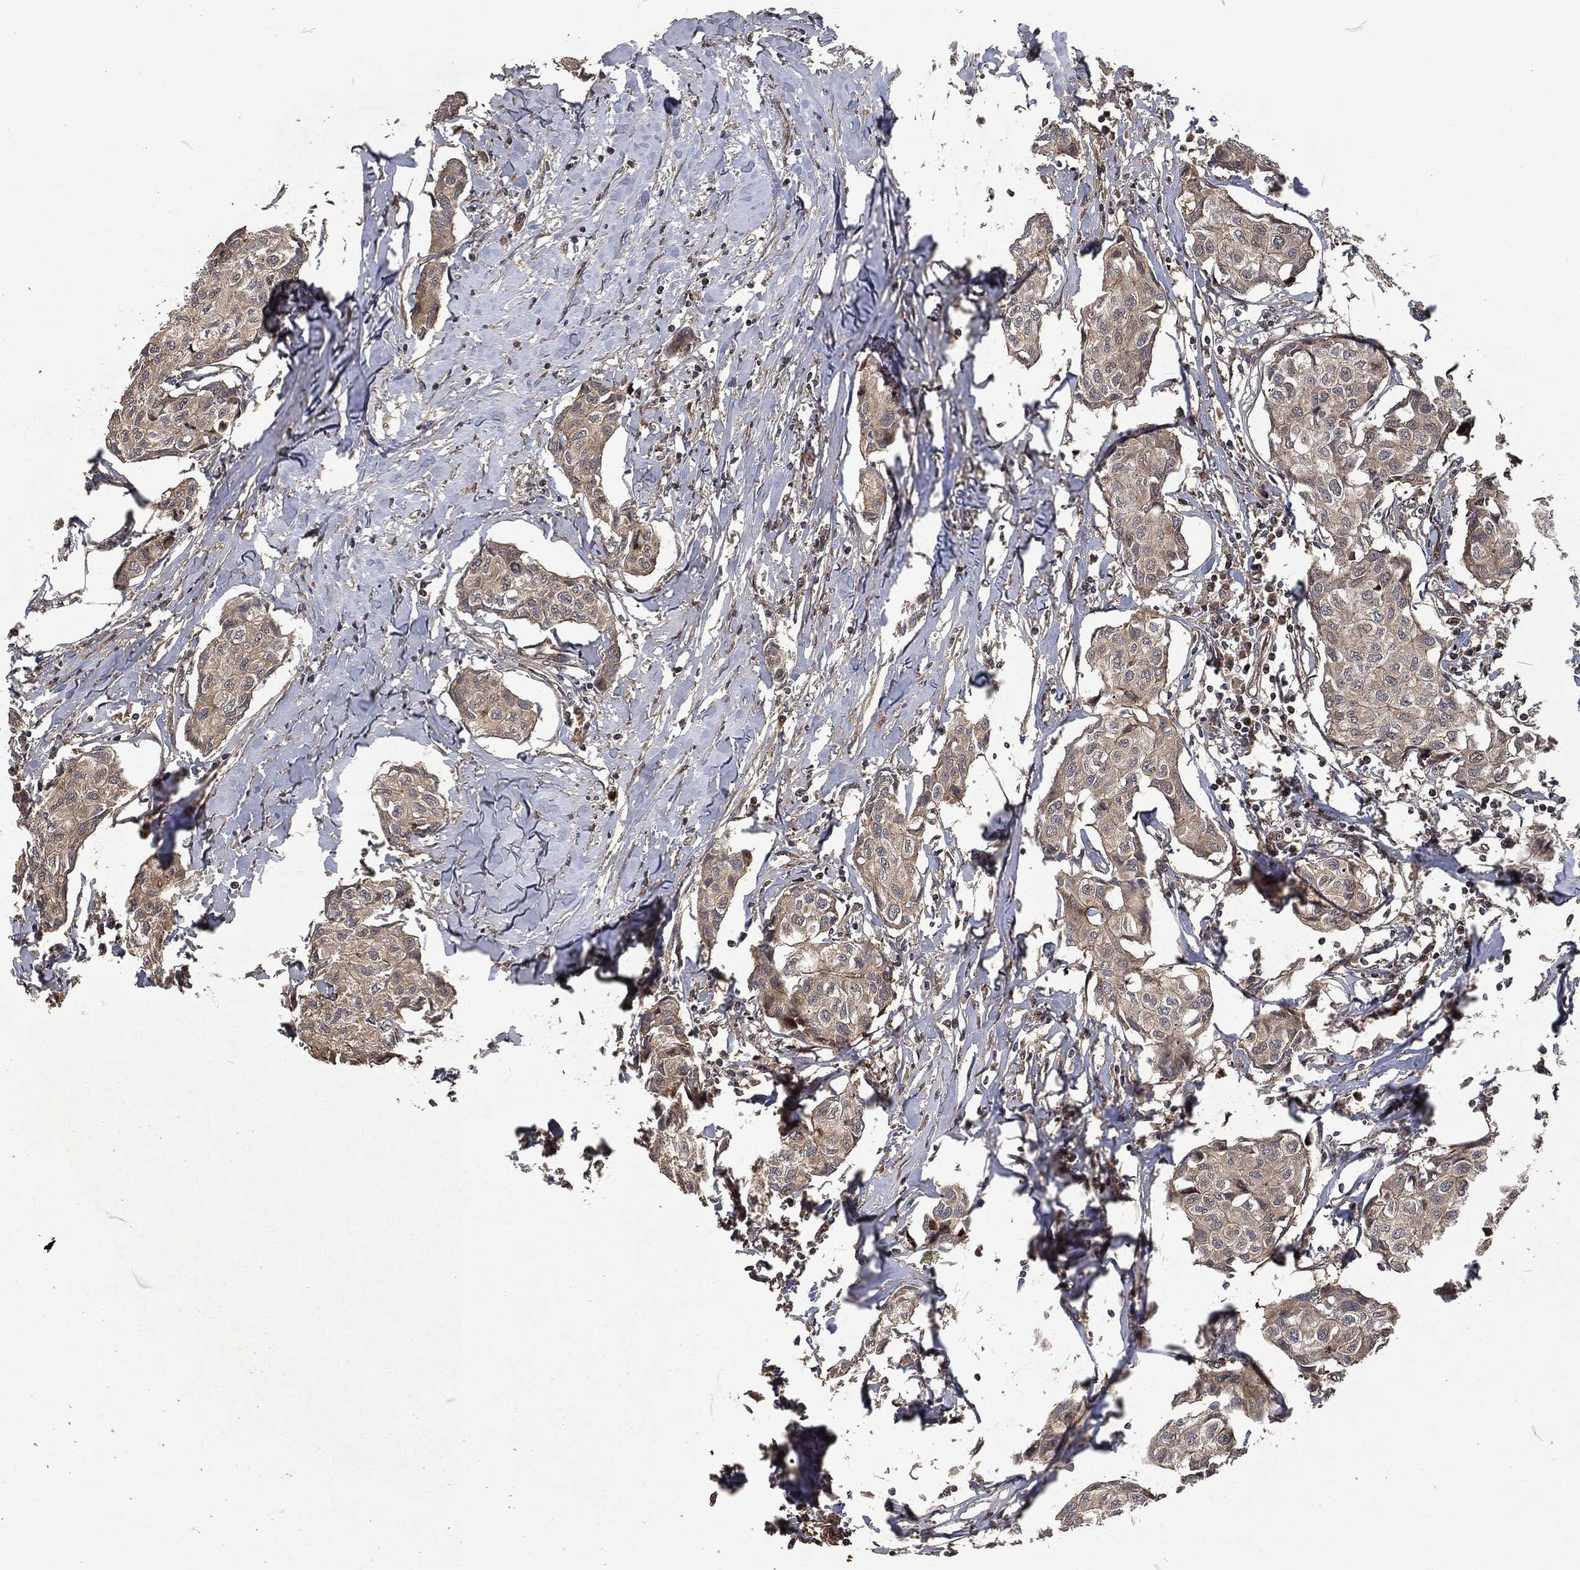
{"staining": {"intensity": "weak", "quantity": ">75%", "location": "cytoplasmic/membranous"}, "tissue": "breast cancer", "cell_type": "Tumor cells", "image_type": "cancer", "snomed": [{"axis": "morphology", "description": "Duct carcinoma"}, {"axis": "topography", "description": "Breast"}], "caption": "Immunohistochemical staining of human breast cancer (intraductal carcinoma) shows low levels of weak cytoplasmic/membranous protein positivity in approximately >75% of tumor cells. (DAB (3,3'-diaminobenzidine) IHC with brightfield microscopy, high magnification).", "gene": "CMPK2", "patient": {"sex": "female", "age": 80}}